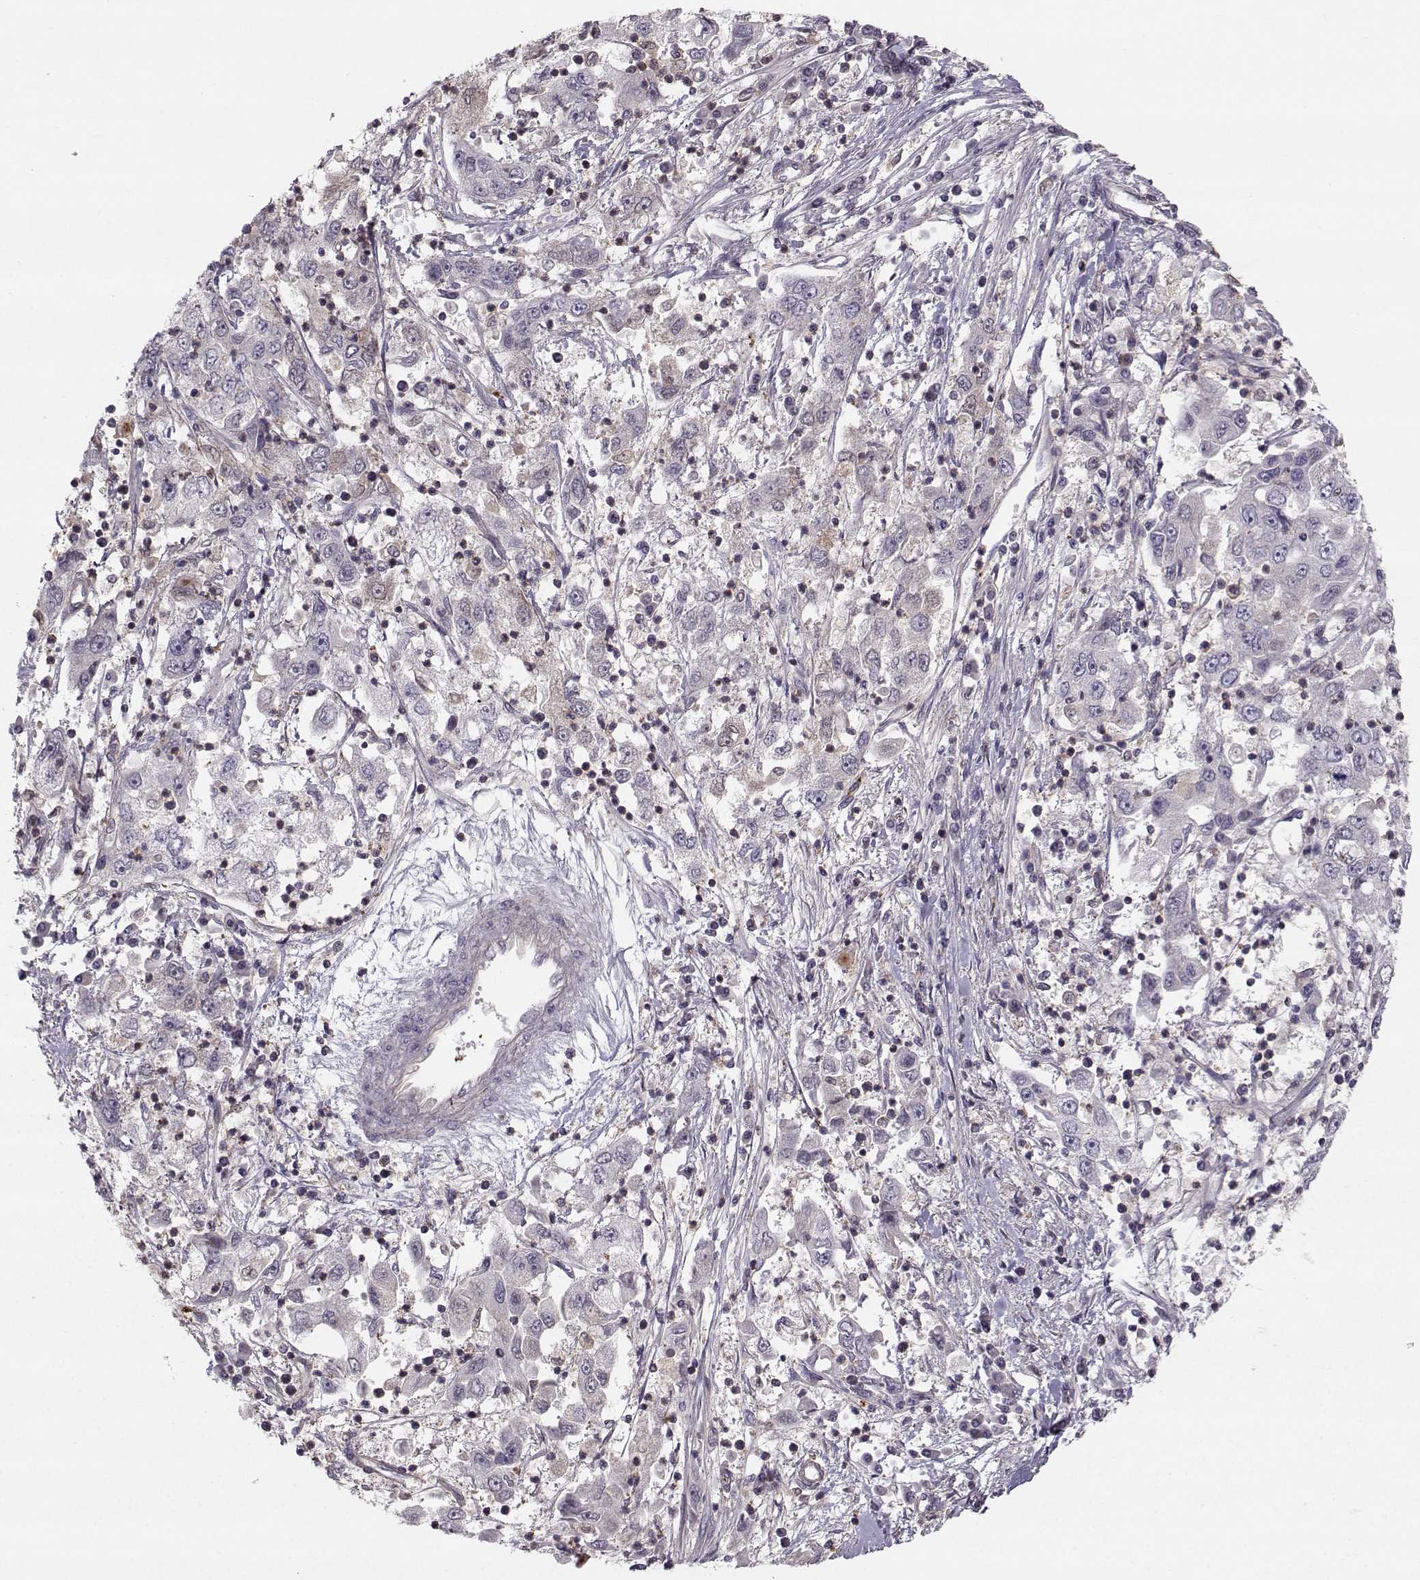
{"staining": {"intensity": "negative", "quantity": "none", "location": "none"}, "tissue": "cervical cancer", "cell_type": "Tumor cells", "image_type": "cancer", "snomed": [{"axis": "morphology", "description": "Squamous cell carcinoma, NOS"}, {"axis": "topography", "description": "Cervix"}], "caption": "Cervical cancer (squamous cell carcinoma) stained for a protein using IHC displays no staining tumor cells.", "gene": "ASB16", "patient": {"sex": "female", "age": 36}}